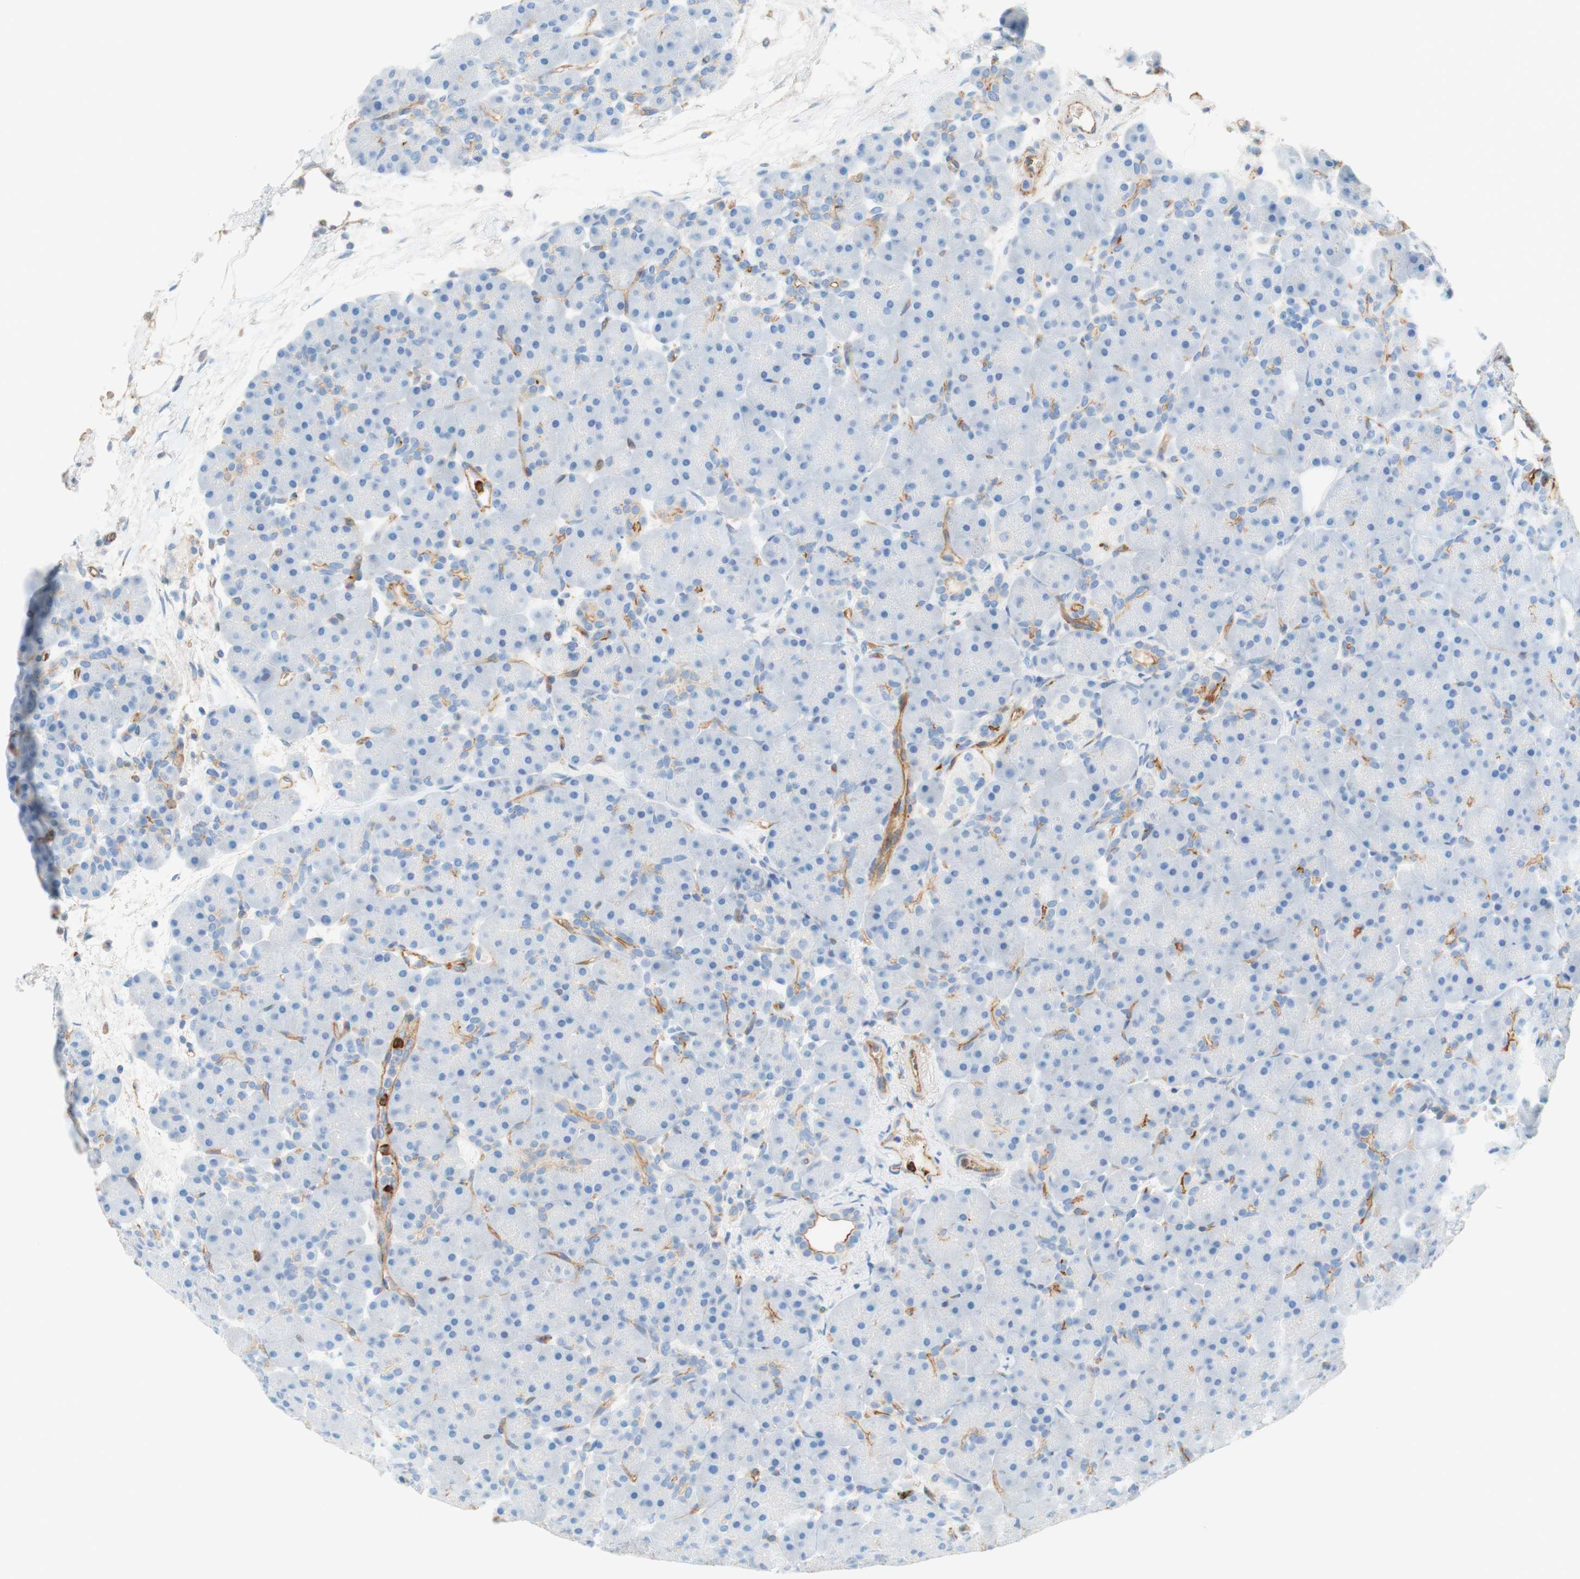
{"staining": {"intensity": "negative", "quantity": "none", "location": "none"}, "tissue": "pancreas", "cell_type": "Exocrine glandular cells", "image_type": "normal", "snomed": [{"axis": "morphology", "description": "Normal tissue, NOS"}, {"axis": "topography", "description": "Pancreas"}], "caption": "The IHC histopathology image has no significant staining in exocrine glandular cells of pancreas.", "gene": "STOM", "patient": {"sex": "male", "age": 66}}